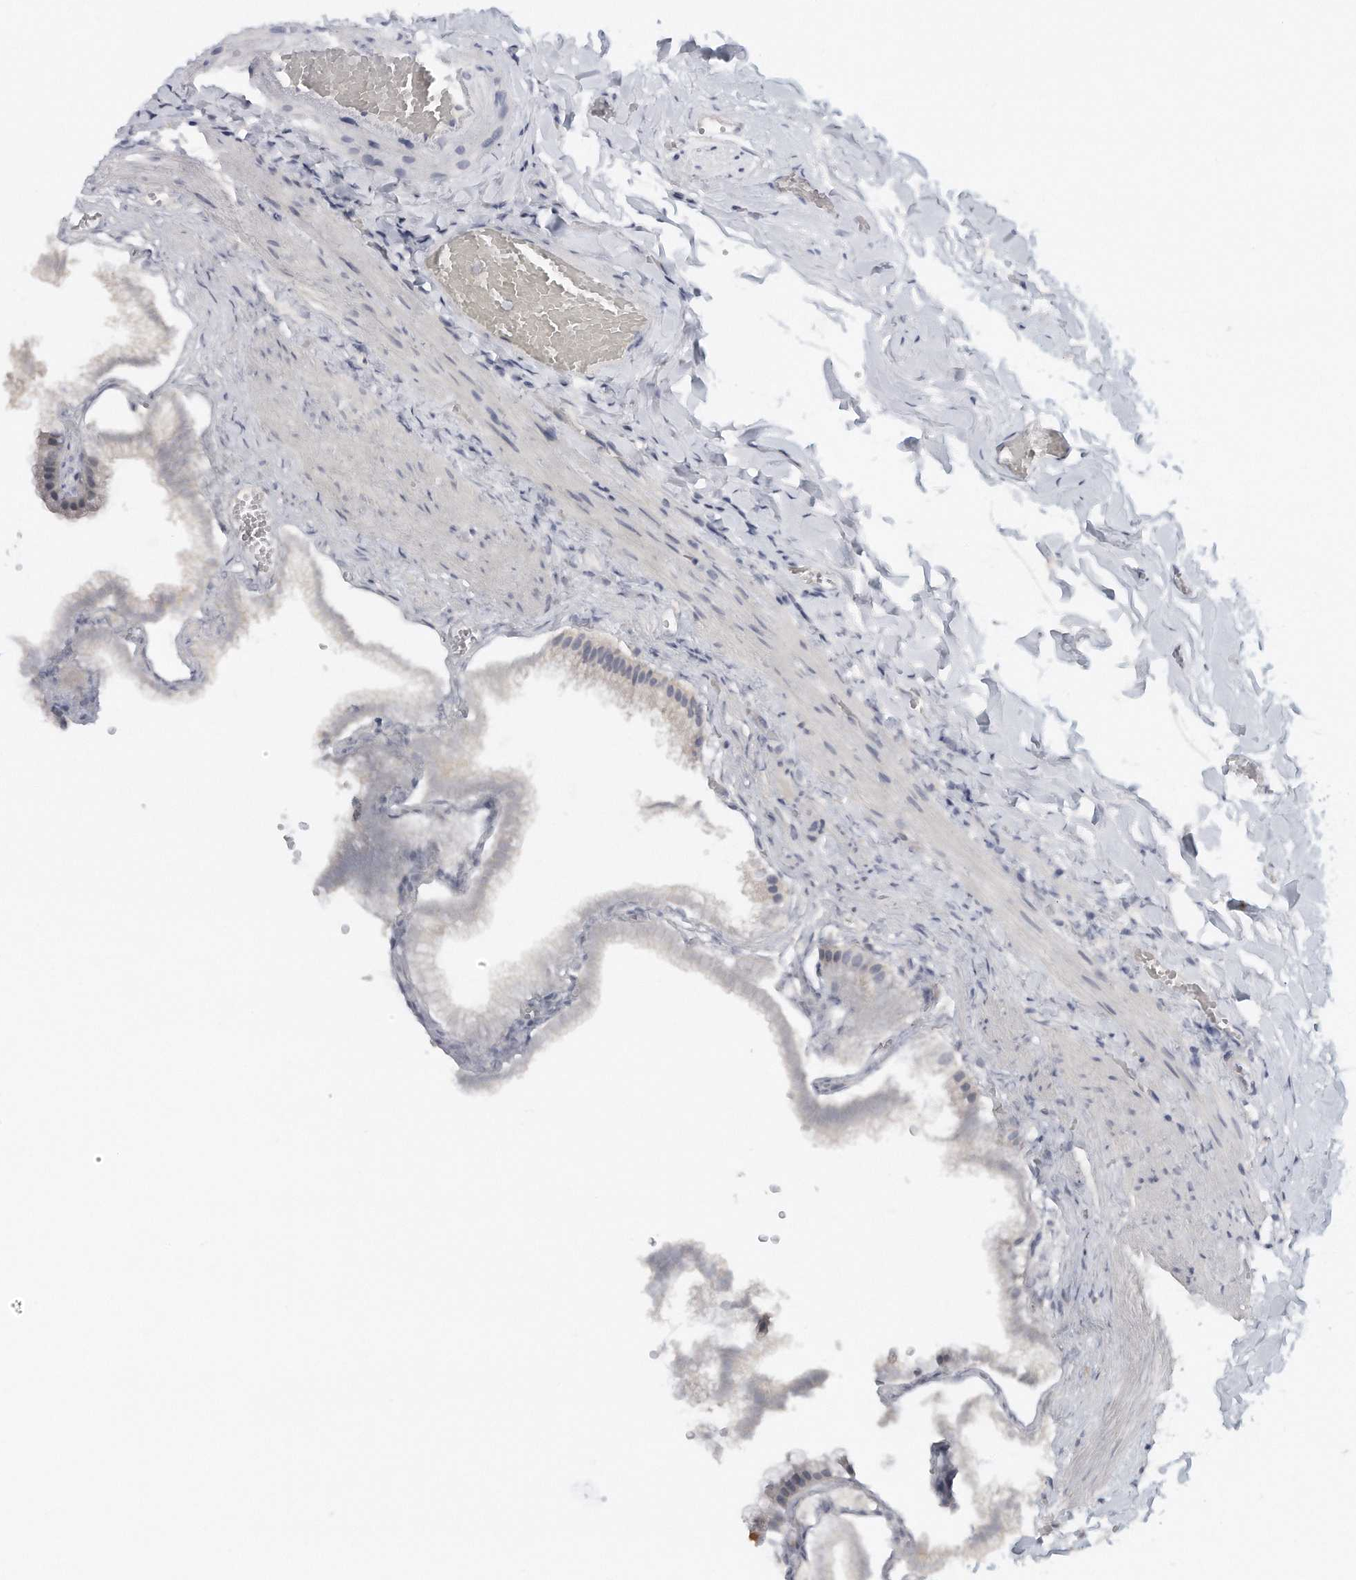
{"staining": {"intensity": "weak", "quantity": "<25%", "location": "cytoplasmic/membranous,nuclear"}, "tissue": "gallbladder", "cell_type": "Glandular cells", "image_type": "normal", "snomed": [{"axis": "morphology", "description": "Normal tissue, NOS"}, {"axis": "topography", "description": "Gallbladder"}], "caption": "An IHC histopathology image of benign gallbladder is shown. There is no staining in glandular cells of gallbladder. The staining was performed using DAB (3,3'-diaminobenzidine) to visualize the protein expression in brown, while the nuclei were stained in blue with hematoxylin (Magnification: 20x).", "gene": "DDX43", "patient": {"sex": "male", "age": 38}}